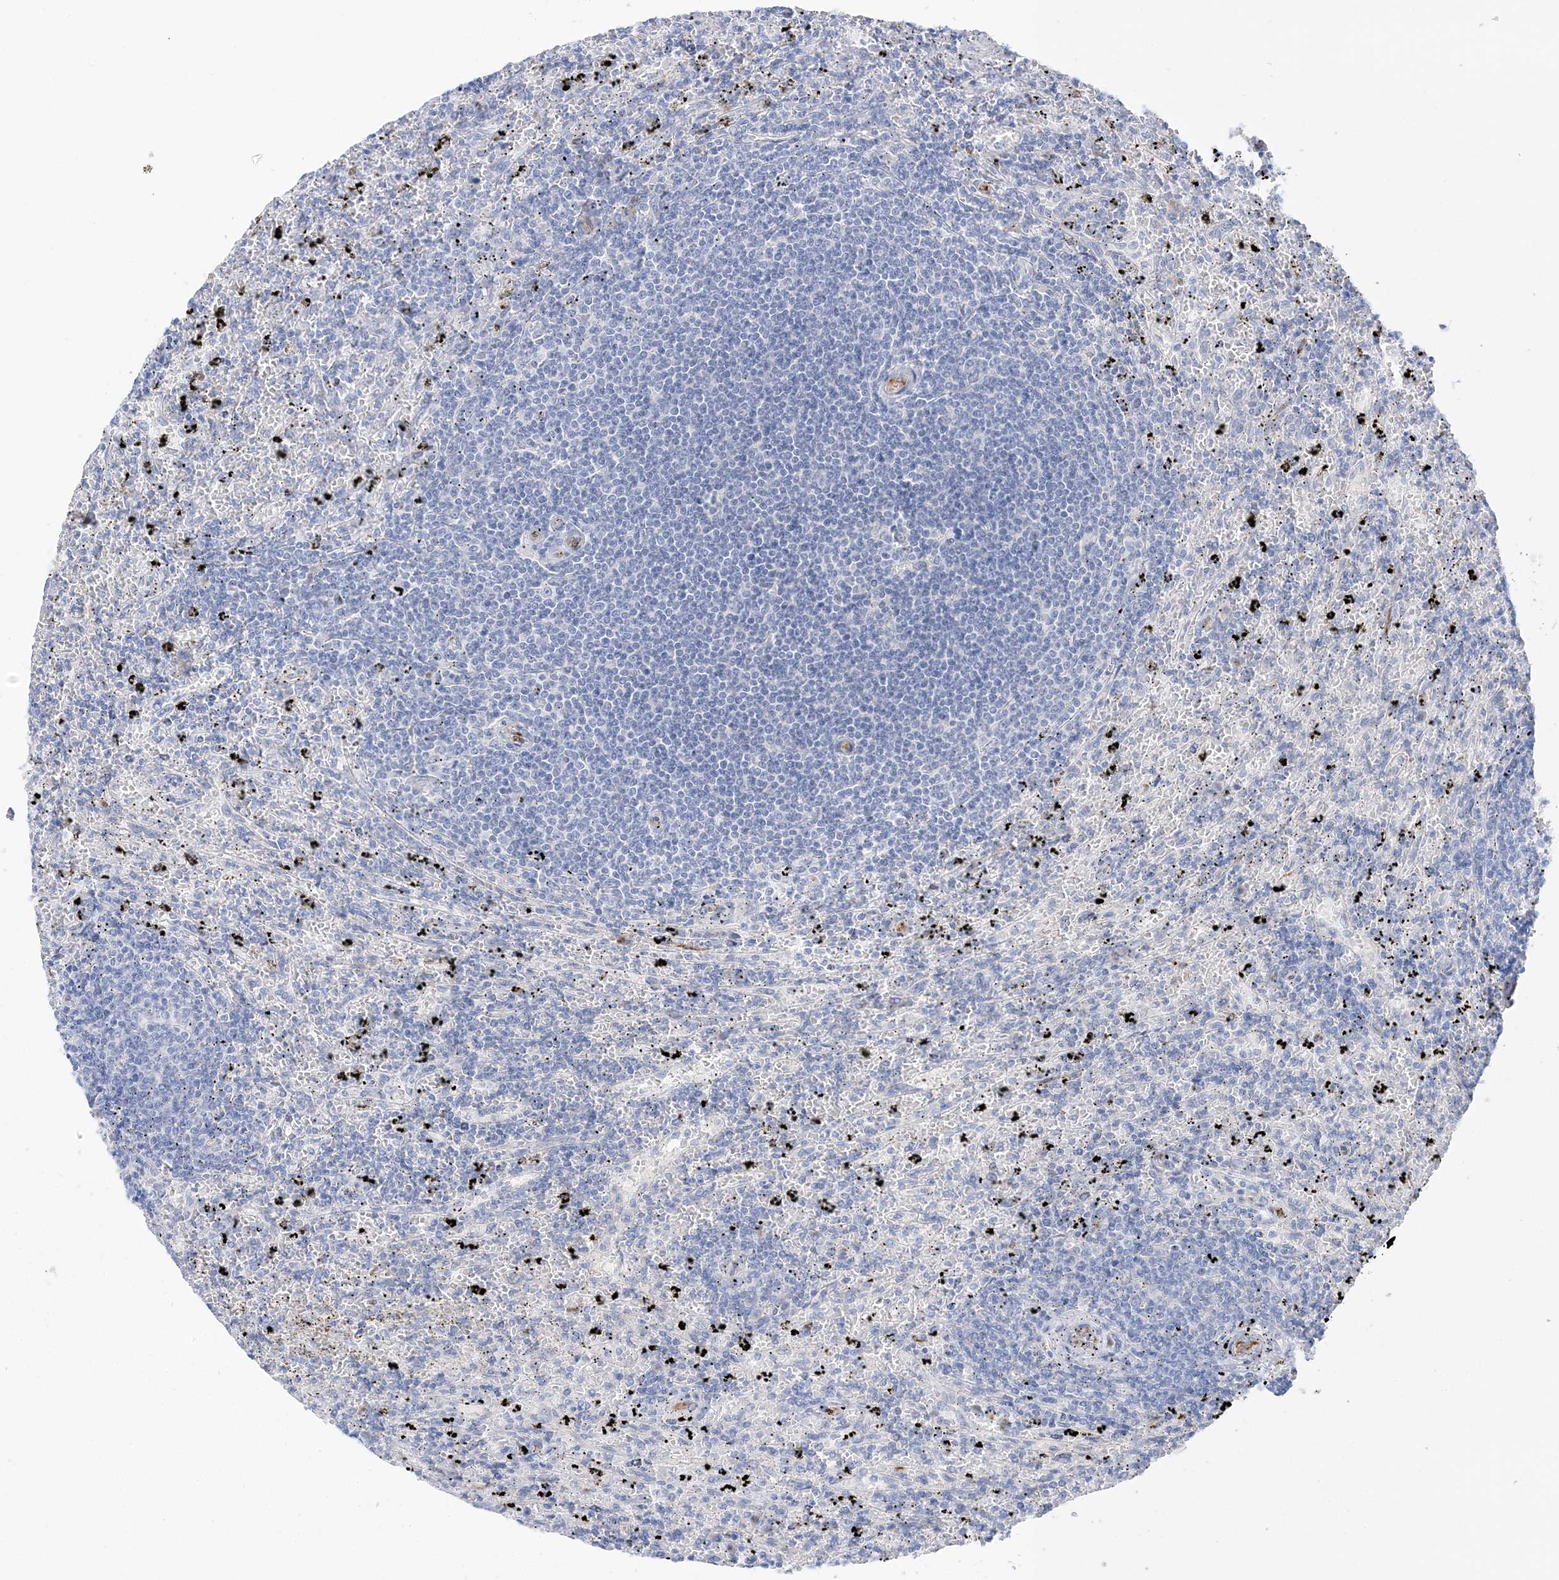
{"staining": {"intensity": "negative", "quantity": "none", "location": "none"}, "tissue": "lymphoma", "cell_type": "Tumor cells", "image_type": "cancer", "snomed": [{"axis": "morphology", "description": "Malignant lymphoma, non-Hodgkin's type, Low grade"}, {"axis": "topography", "description": "Spleen"}], "caption": "High magnification brightfield microscopy of lymphoma stained with DAB (brown) and counterstained with hematoxylin (blue): tumor cells show no significant expression. (IHC, brightfield microscopy, high magnification).", "gene": "SLC5A6", "patient": {"sex": "male", "age": 76}}